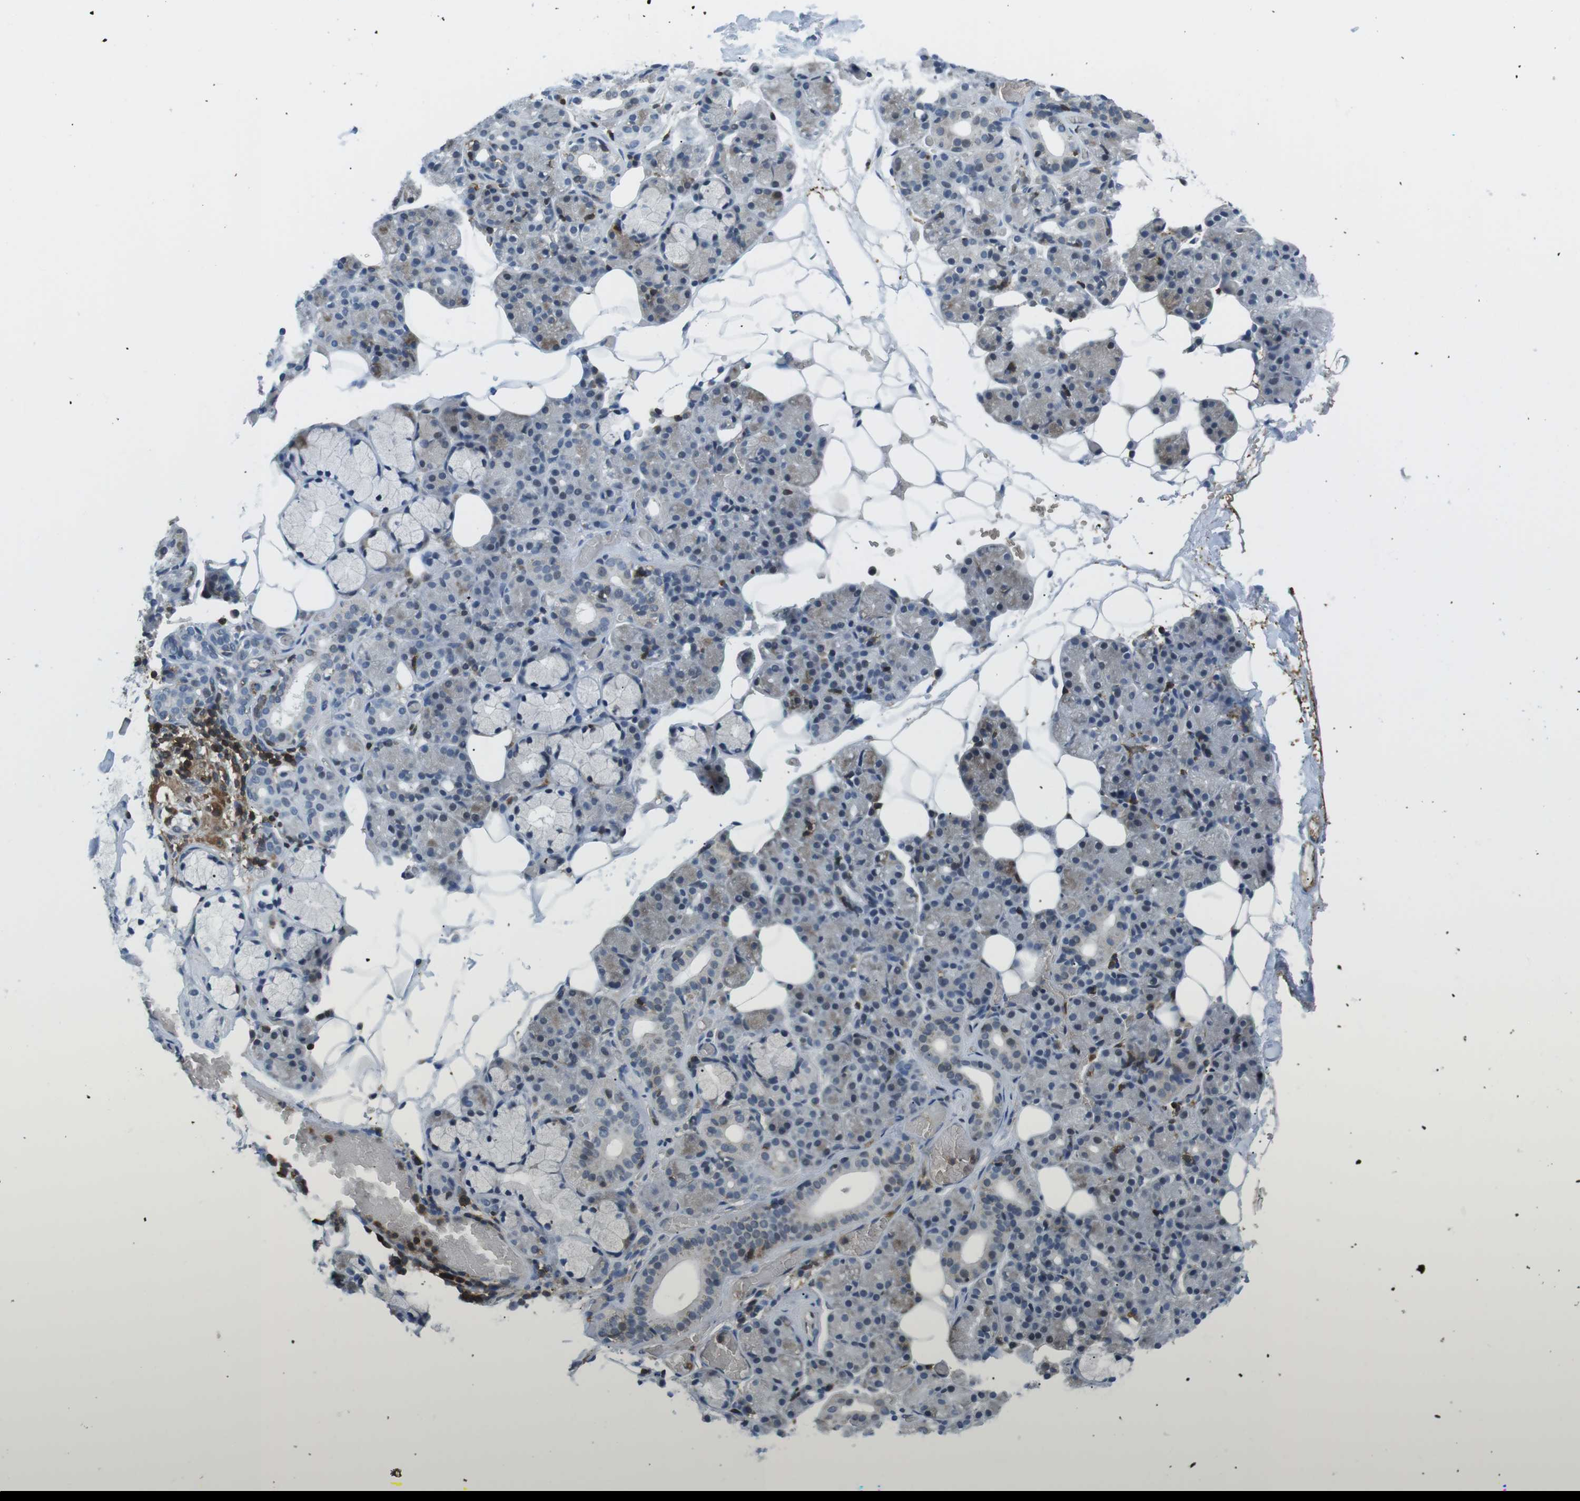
{"staining": {"intensity": "negative", "quantity": "none", "location": "none"}, "tissue": "salivary gland", "cell_type": "Glandular cells", "image_type": "normal", "snomed": [{"axis": "morphology", "description": "Normal tissue, NOS"}, {"axis": "topography", "description": "Salivary gland"}], "caption": "Image shows no significant protein positivity in glandular cells of normal salivary gland.", "gene": "STK10", "patient": {"sex": "male", "age": 63}}